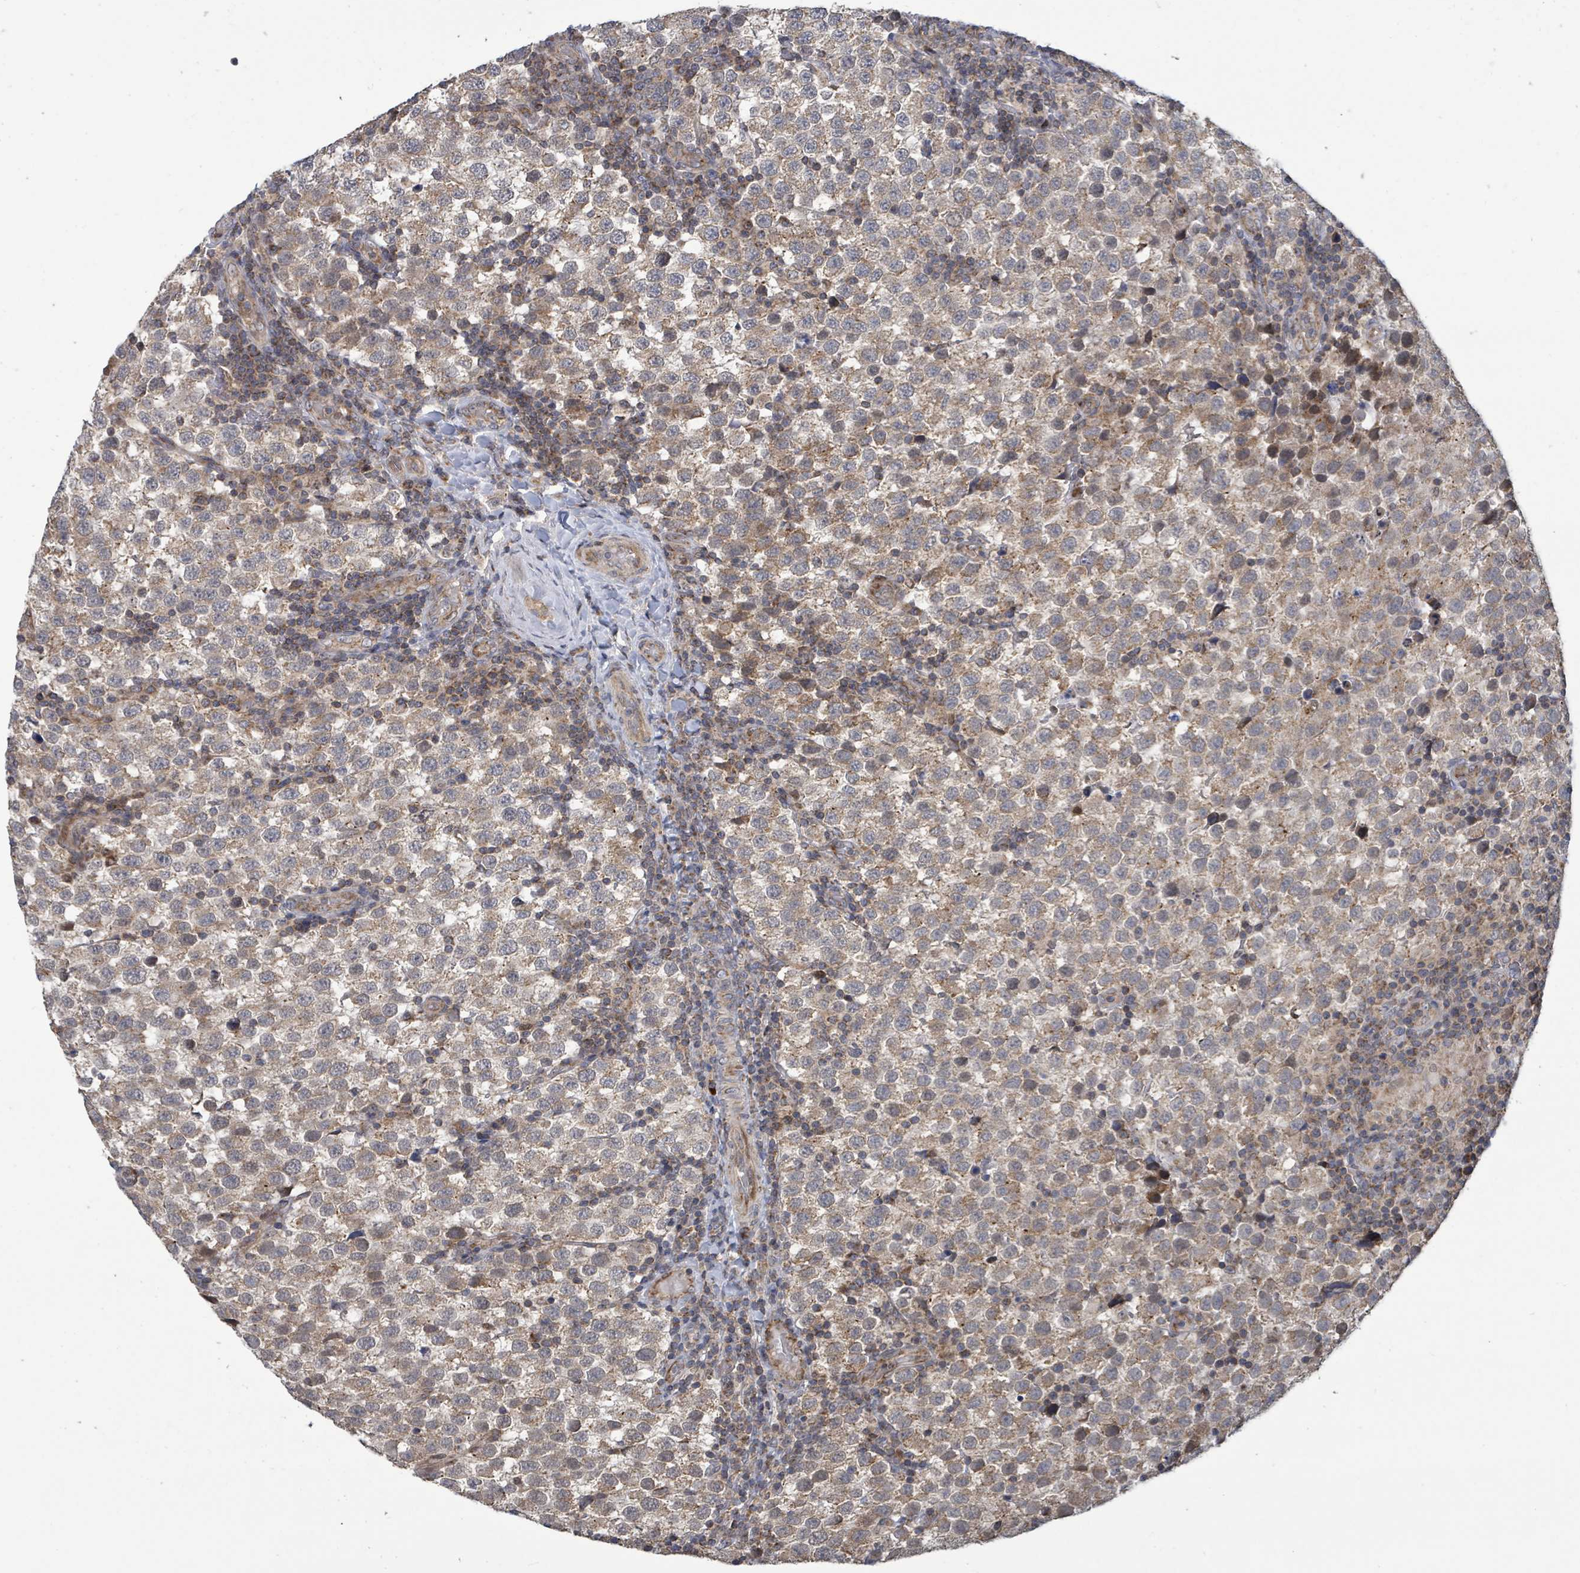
{"staining": {"intensity": "moderate", "quantity": "25%-75%", "location": "cytoplasmic/membranous"}, "tissue": "testis cancer", "cell_type": "Tumor cells", "image_type": "cancer", "snomed": [{"axis": "morphology", "description": "Seminoma, NOS"}, {"axis": "topography", "description": "Testis"}], "caption": "Brown immunohistochemical staining in testis cancer reveals moderate cytoplasmic/membranous expression in about 25%-75% of tumor cells.", "gene": "COQ6", "patient": {"sex": "male", "age": 34}}